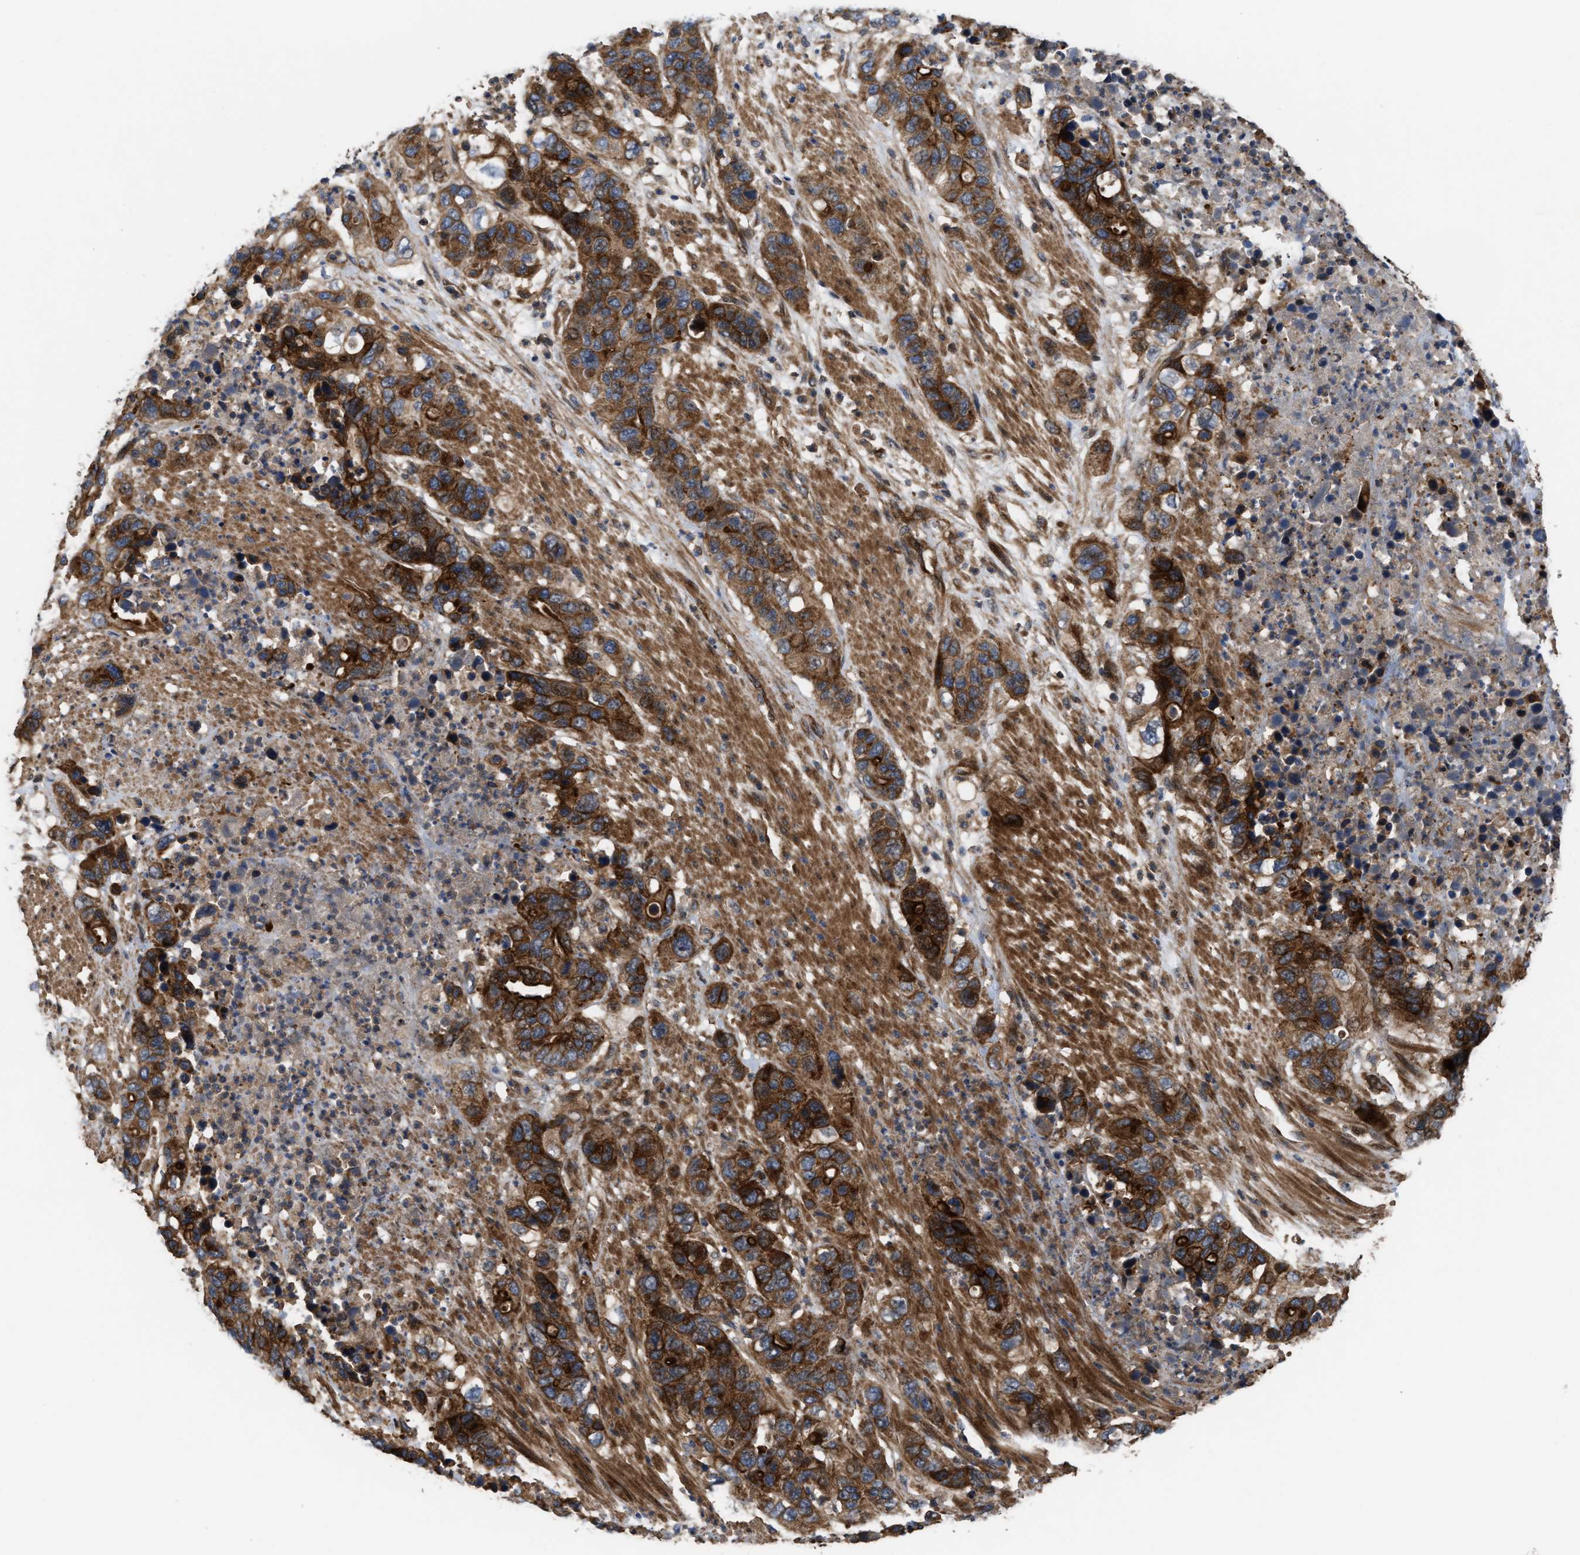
{"staining": {"intensity": "strong", "quantity": ">75%", "location": "cytoplasmic/membranous"}, "tissue": "pancreatic cancer", "cell_type": "Tumor cells", "image_type": "cancer", "snomed": [{"axis": "morphology", "description": "Adenocarcinoma, NOS"}, {"axis": "topography", "description": "Pancreas"}], "caption": "Immunohistochemical staining of pancreatic cancer (adenocarcinoma) exhibits high levels of strong cytoplasmic/membranous staining in approximately >75% of tumor cells.", "gene": "STAU1", "patient": {"sex": "female", "age": 71}}